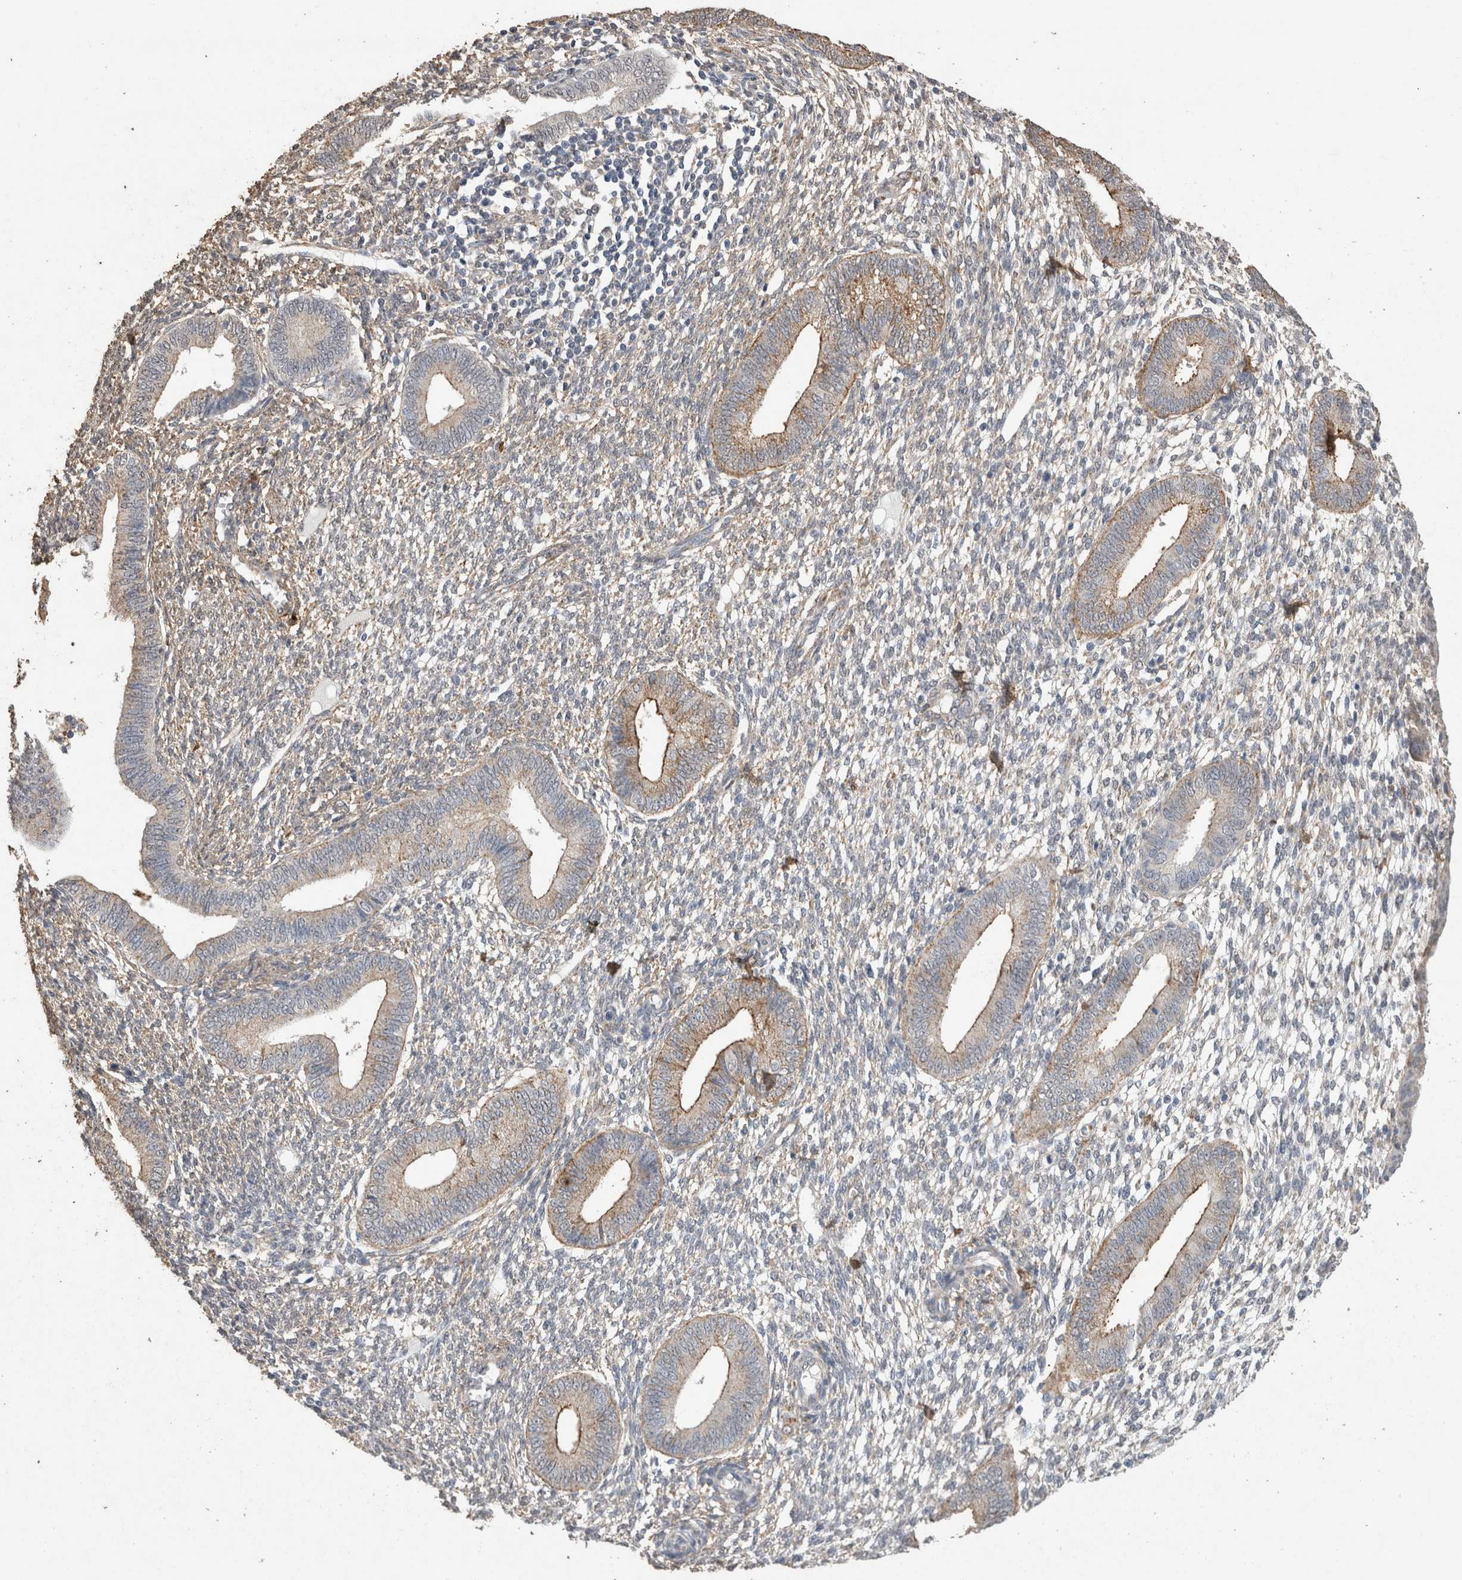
{"staining": {"intensity": "moderate", "quantity": "25%-75%", "location": "nuclear"}, "tissue": "endometrium", "cell_type": "Cells in endometrial stroma", "image_type": "normal", "snomed": [{"axis": "morphology", "description": "Normal tissue, NOS"}, {"axis": "topography", "description": "Endometrium"}], "caption": "The image exhibits immunohistochemical staining of benign endometrium. There is moderate nuclear staining is seen in approximately 25%-75% of cells in endometrial stroma.", "gene": "C1QTNF5", "patient": {"sex": "female", "age": 46}}